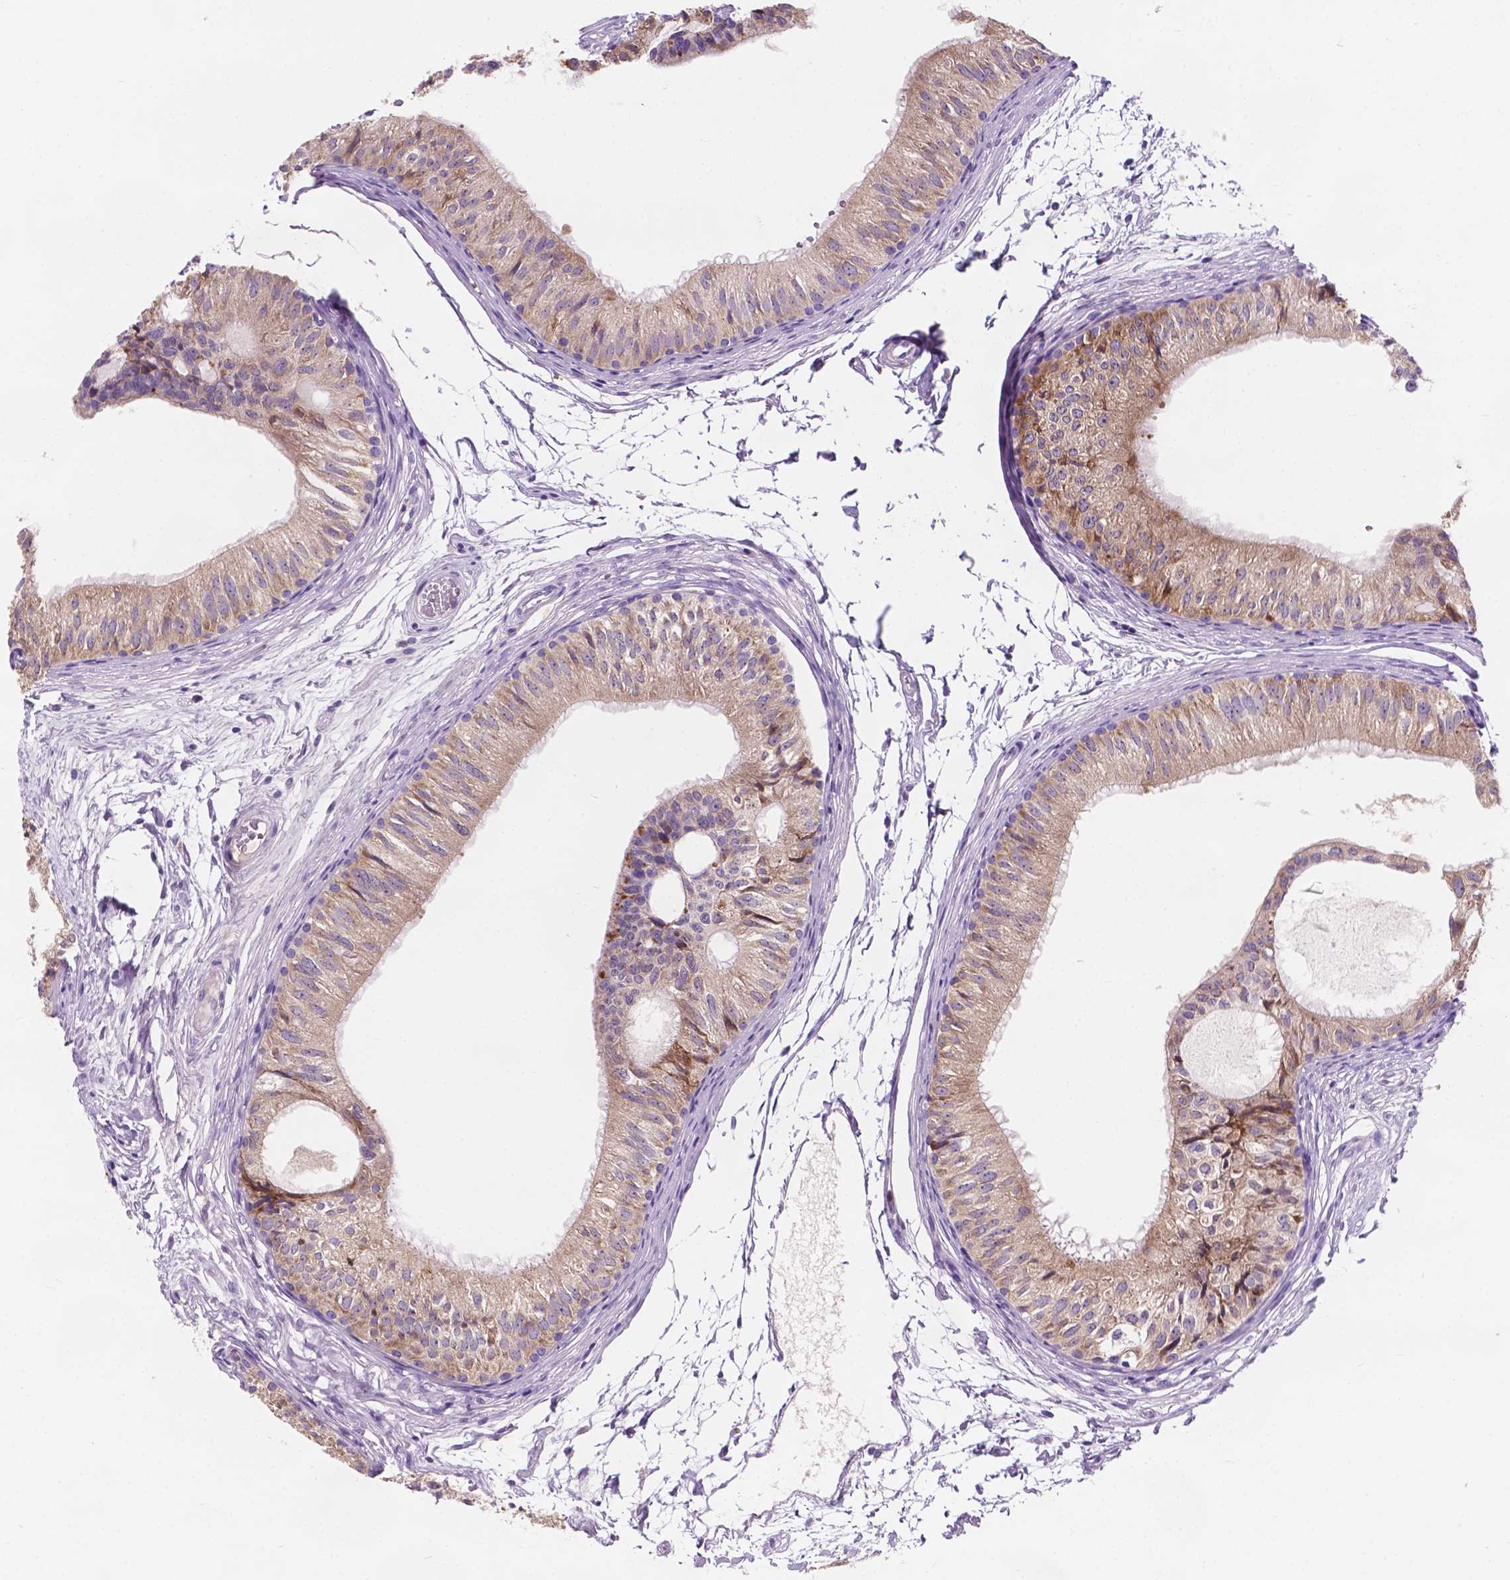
{"staining": {"intensity": "moderate", "quantity": "25%-75%", "location": "cytoplasmic/membranous"}, "tissue": "epididymis", "cell_type": "Glandular cells", "image_type": "normal", "snomed": [{"axis": "morphology", "description": "Normal tissue, NOS"}, {"axis": "topography", "description": "Epididymis"}], "caption": "About 25%-75% of glandular cells in unremarkable epididymis demonstrate moderate cytoplasmic/membranous protein positivity as visualized by brown immunohistochemical staining.", "gene": "IREB2", "patient": {"sex": "male", "age": 25}}